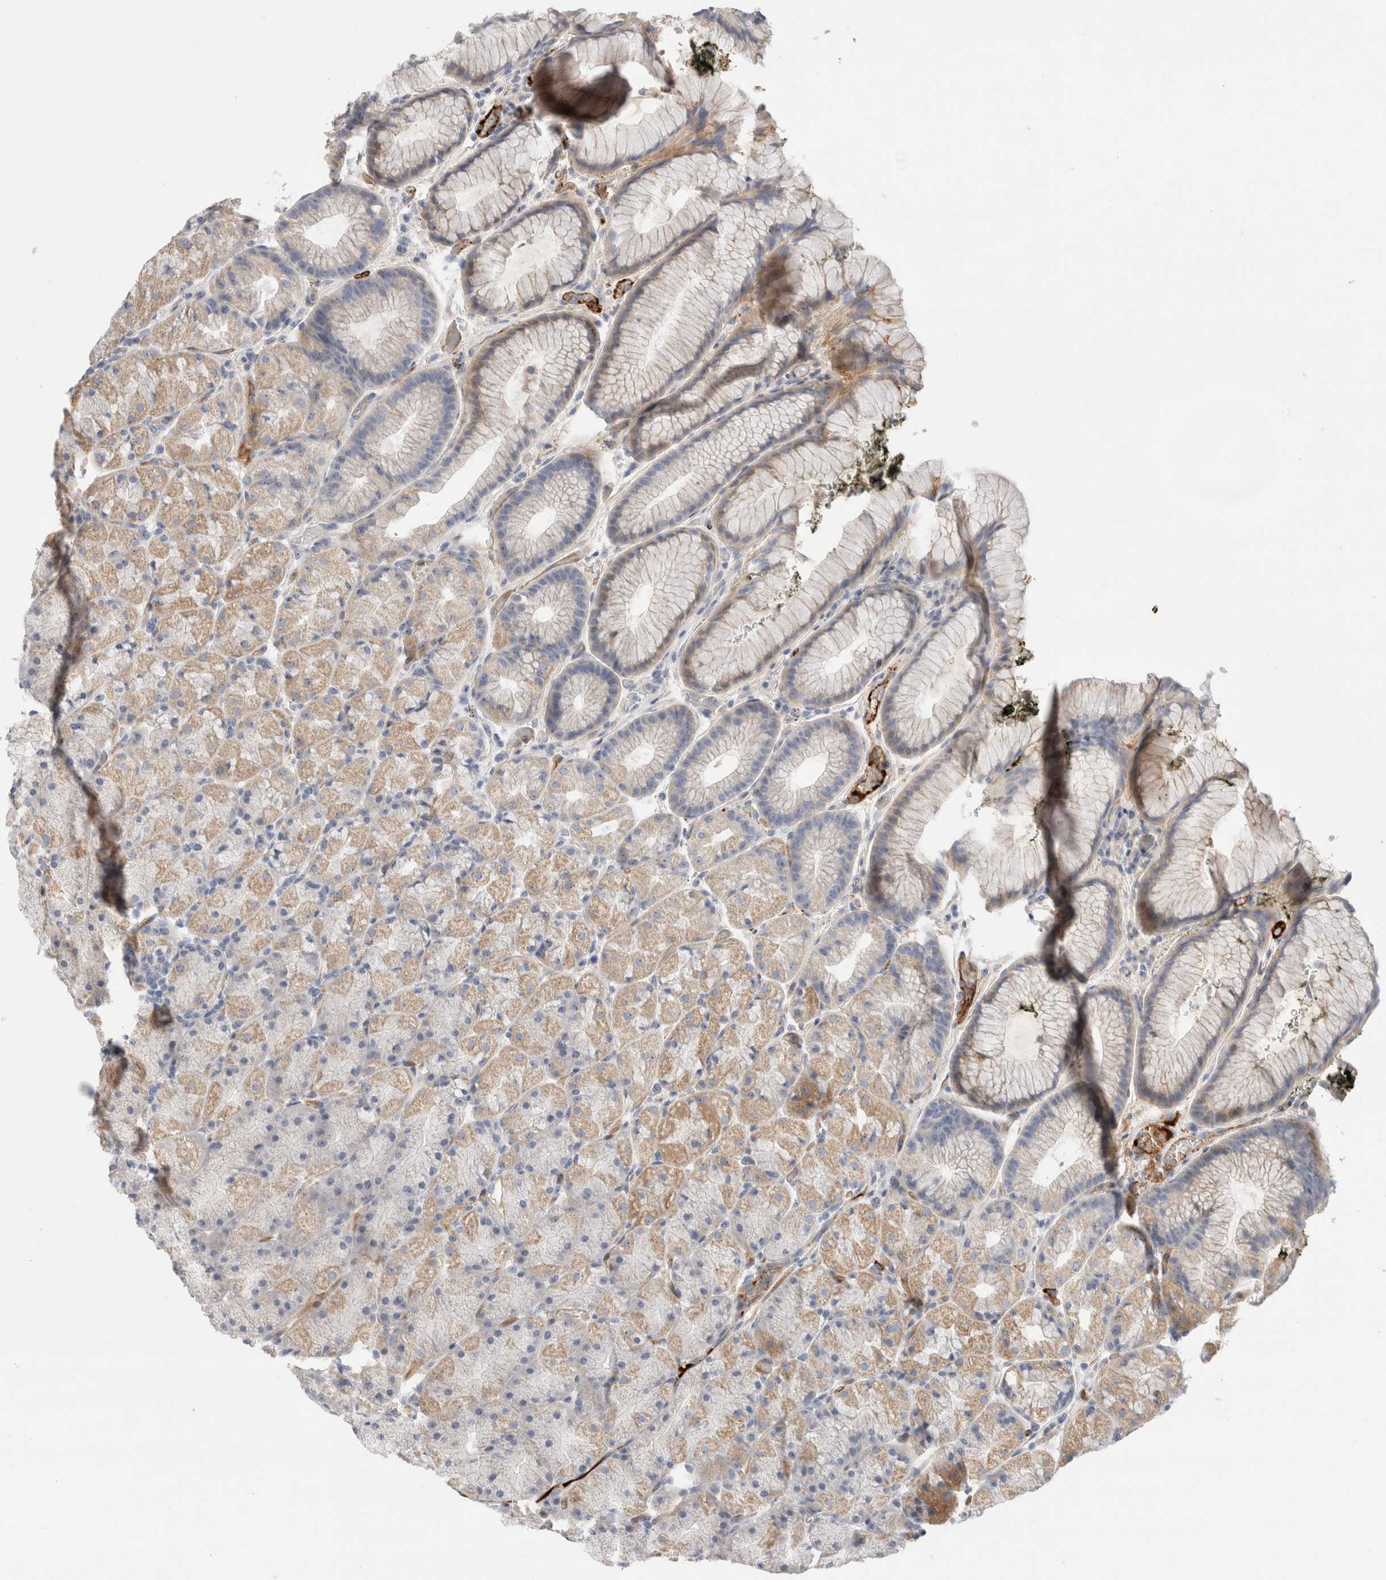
{"staining": {"intensity": "weak", "quantity": "25%-75%", "location": "cytoplasmic/membranous"}, "tissue": "stomach", "cell_type": "Glandular cells", "image_type": "normal", "snomed": [{"axis": "morphology", "description": "Normal tissue, NOS"}, {"axis": "topography", "description": "Stomach, upper"}, {"axis": "topography", "description": "Stomach"}], "caption": "A brown stain highlights weak cytoplasmic/membranous expression of a protein in glandular cells of benign human stomach. (brown staining indicates protein expression, while blue staining denotes nuclei).", "gene": "ECHDC2", "patient": {"sex": "male", "age": 48}}